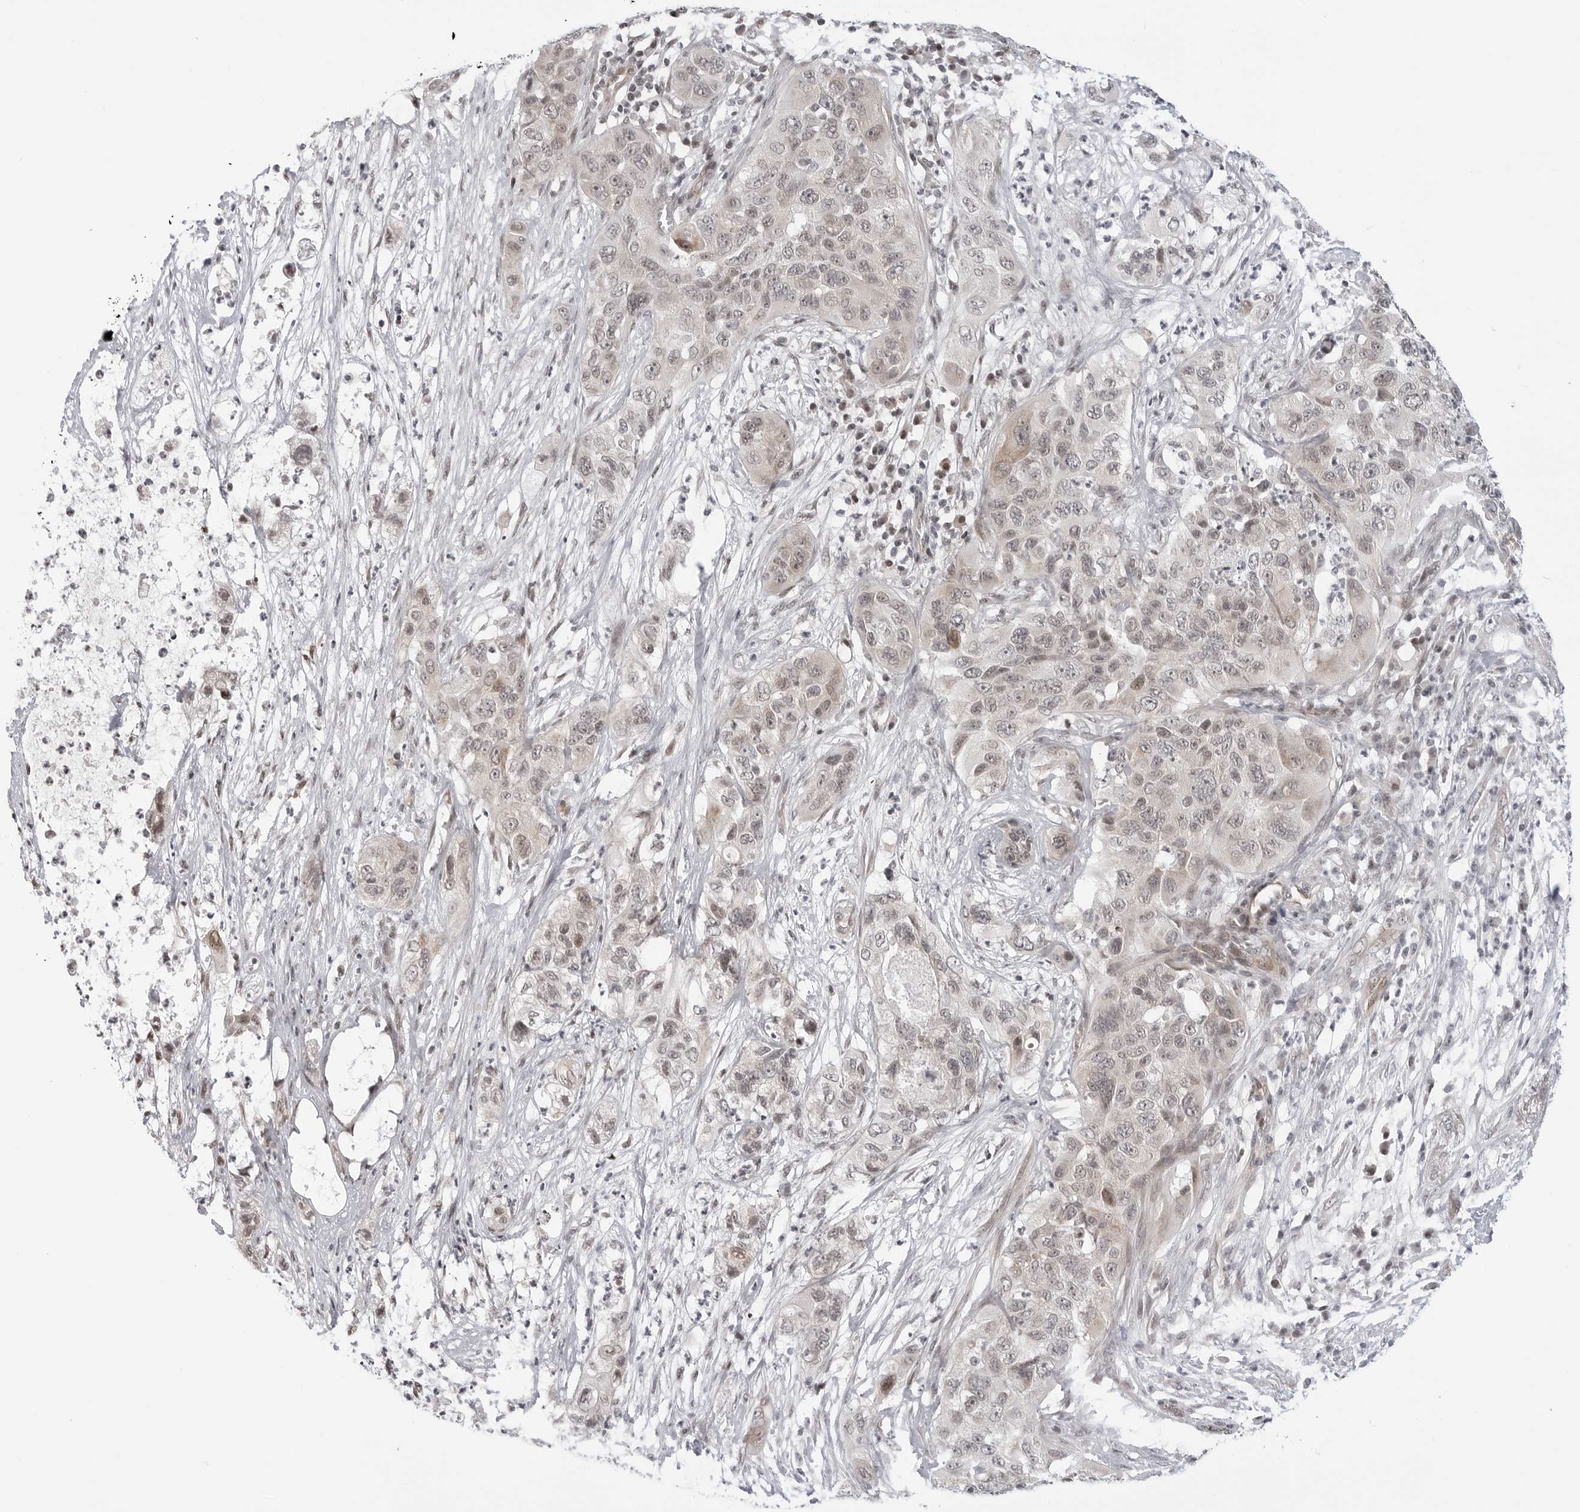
{"staining": {"intensity": "weak", "quantity": "25%-75%", "location": "nuclear"}, "tissue": "pancreatic cancer", "cell_type": "Tumor cells", "image_type": "cancer", "snomed": [{"axis": "morphology", "description": "Adenocarcinoma, NOS"}, {"axis": "topography", "description": "Pancreas"}], "caption": "Human pancreatic adenocarcinoma stained with a brown dye demonstrates weak nuclear positive staining in approximately 25%-75% of tumor cells.", "gene": "C8orf33", "patient": {"sex": "female", "age": 78}}